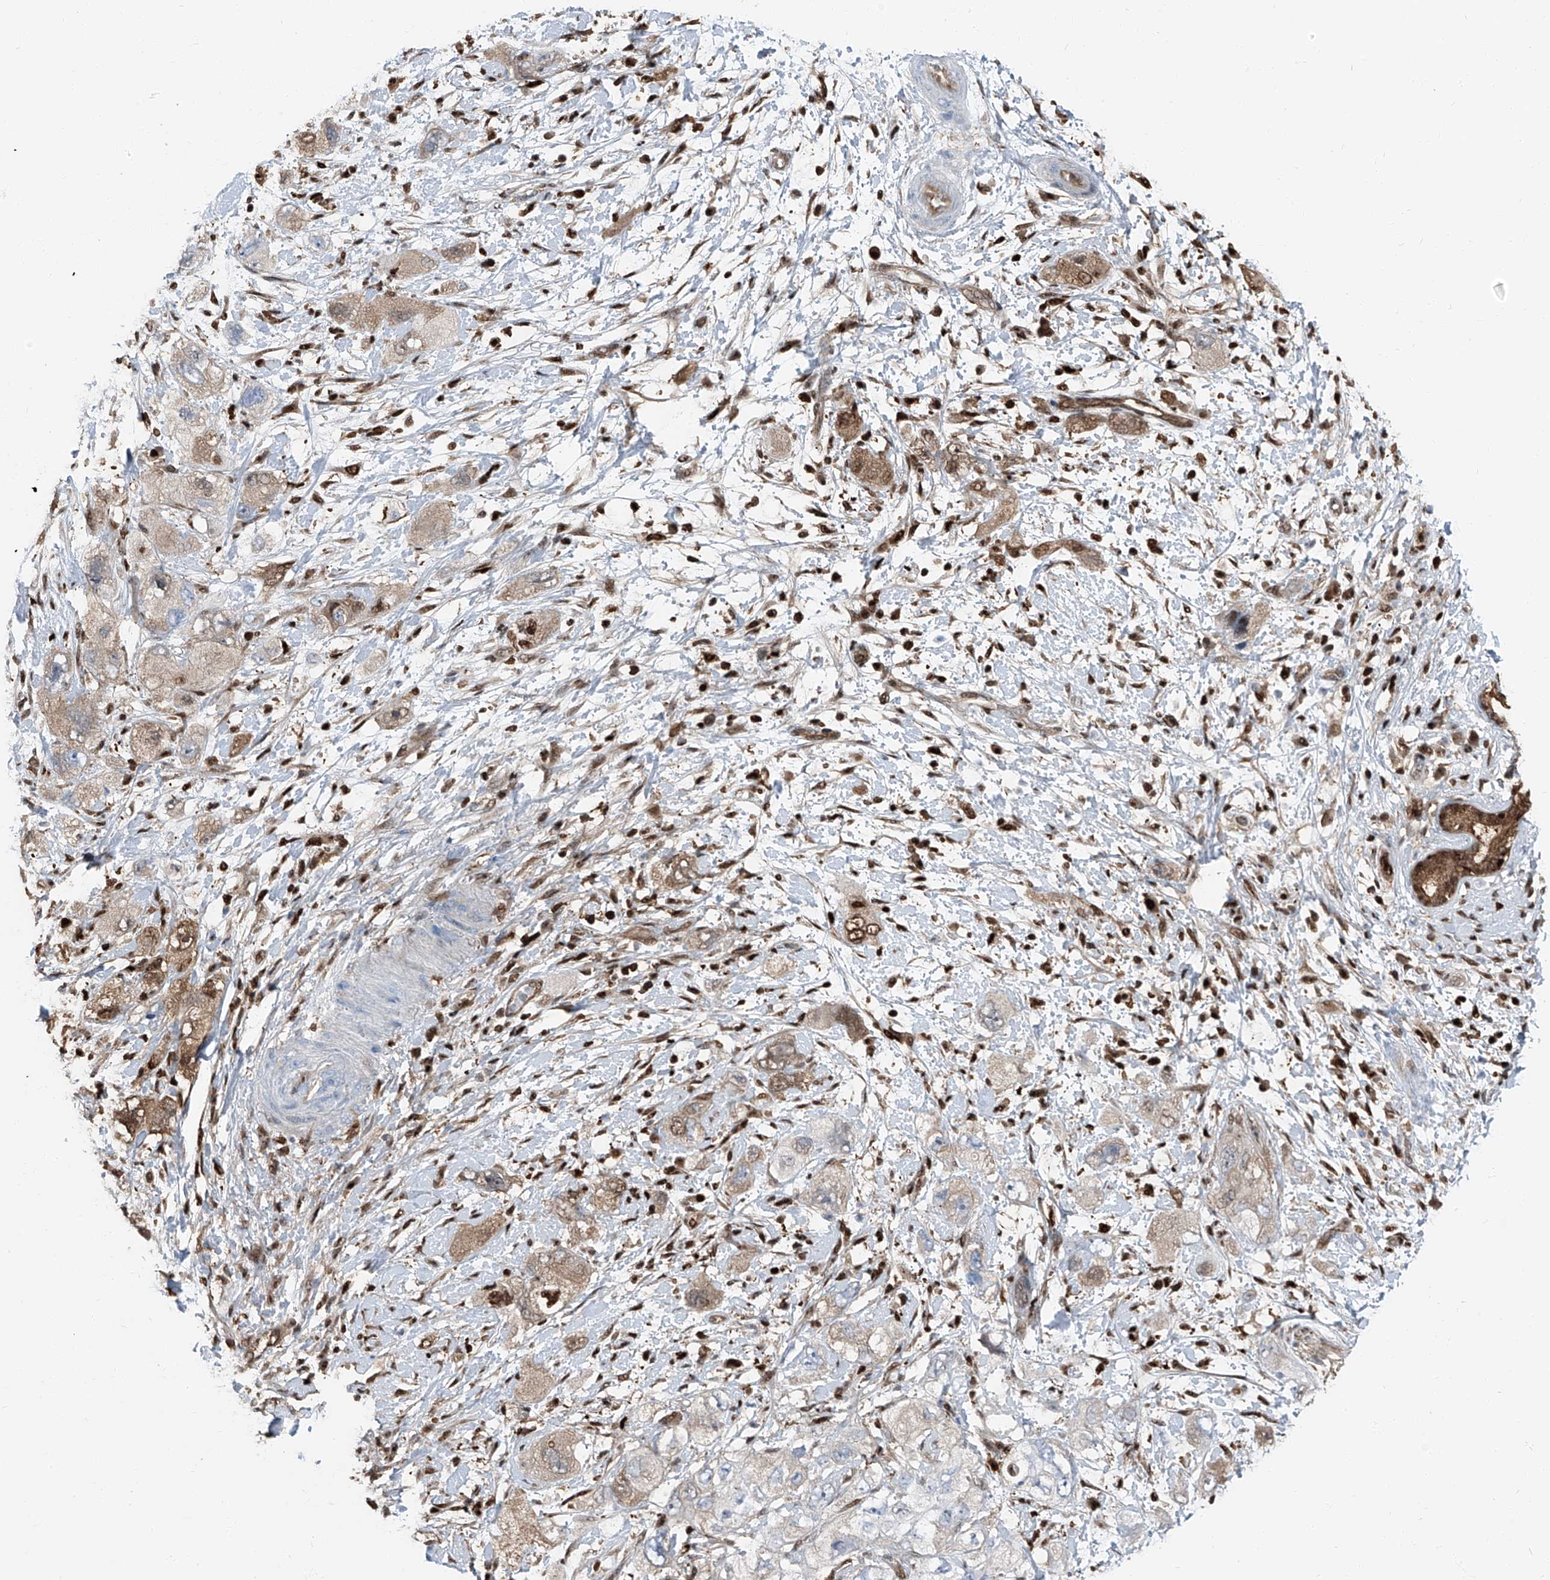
{"staining": {"intensity": "moderate", "quantity": "25%-75%", "location": "cytoplasmic/membranous,nuclear"}, "tissue": "pancreatic cancer", "cell_type": "Tumor cells", "image_type": "cancer", "snomed": [{"axis": "morphology", "description": "Adenocarcinoma, NOS"}, {"axis": "topography", "description": "Pancreas"}], "caption": "Tumor cells reveal medium levels of moderate cytoplasmic/membranous and nuclear expression in approximately 25%-75% of cells in adenocarcinoma (pancreatic).", "gene": "PSMB10", "patient": {"sex": "female", "age": 73}}